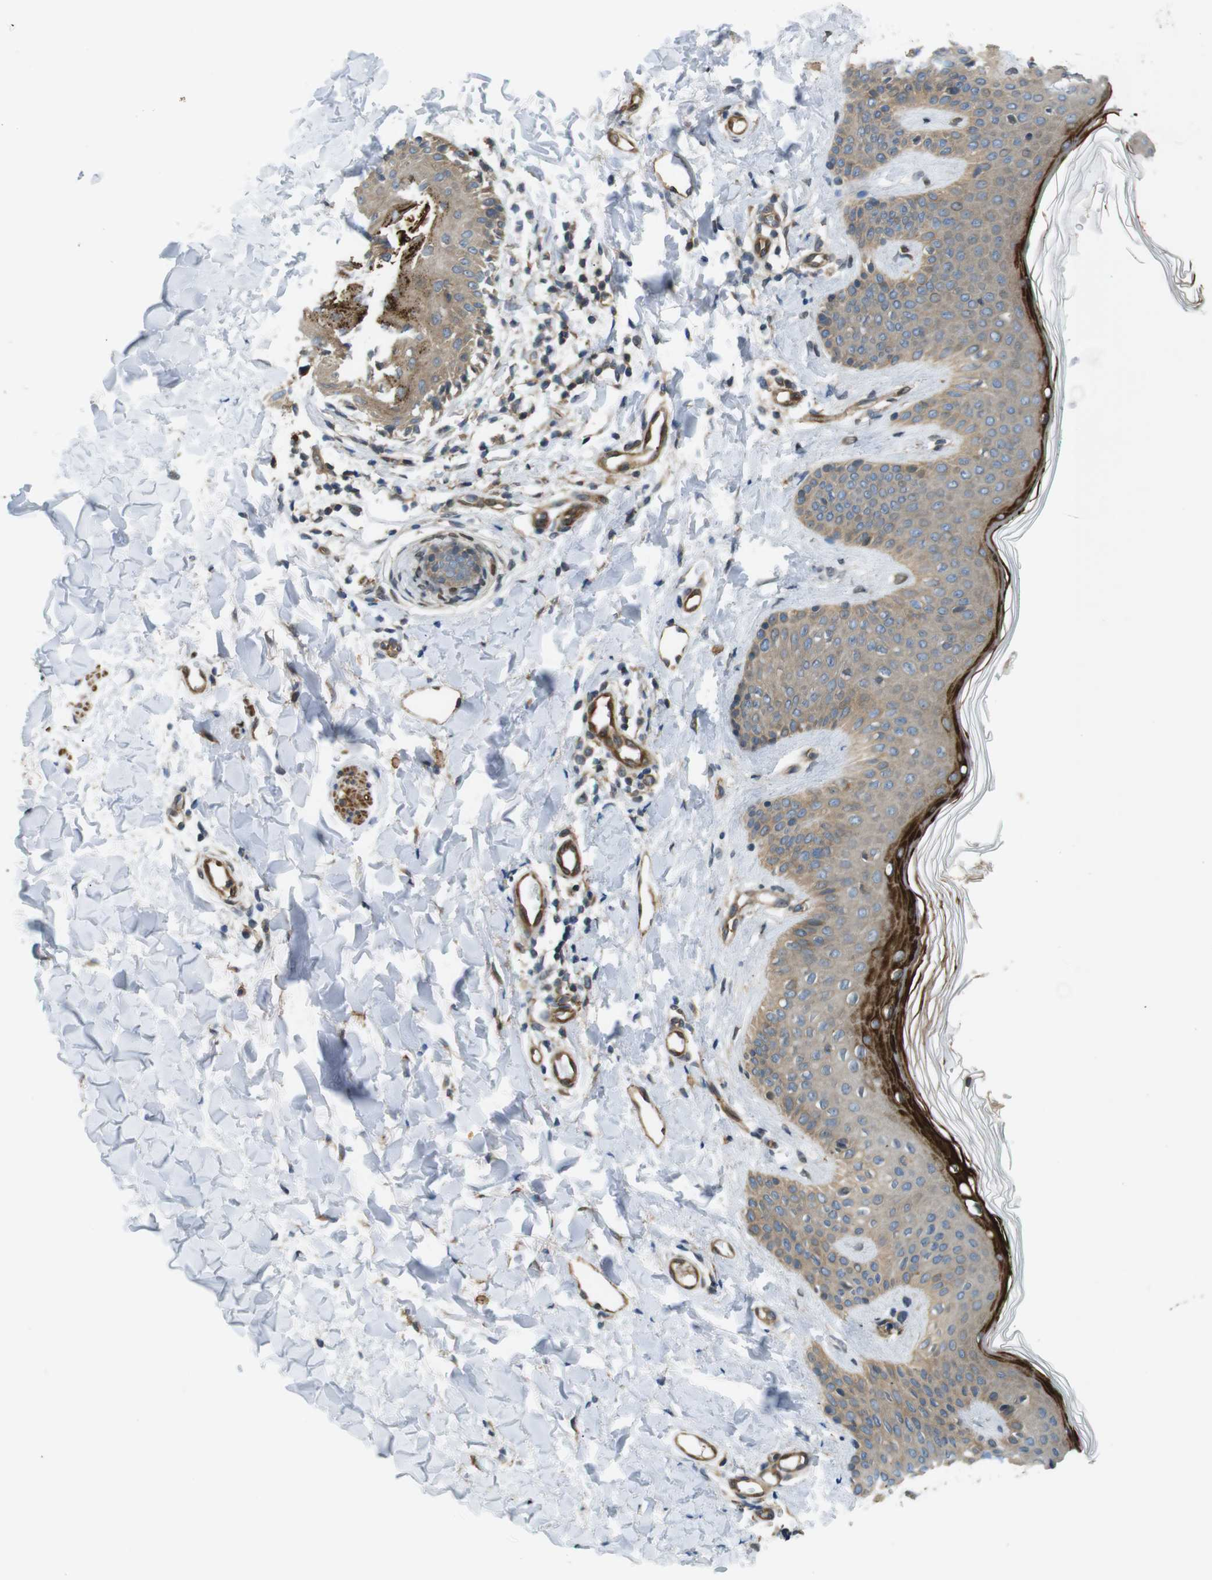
{"staining": {"intensity": "weak", "quantity": ">75%", "location": "cytoplasmic/membranous"}, "tissue": "skin", "cell_type": "Fibroblasts", "image_type": "normal", "snomed": [{"axis": "morphology", "description": "Normal tissue, NOS"}, {"axis": "topography", "description": "Skin"}], "caption": "DAB (3,3'-diaminobenzidine) immunohistochemical staining of normal skin displays weak cytoplasmic/membranous protein expression in about >75% of fibroblasts.", "gene": "TSC1", "patient": {"sex": "male", "age": 16}}